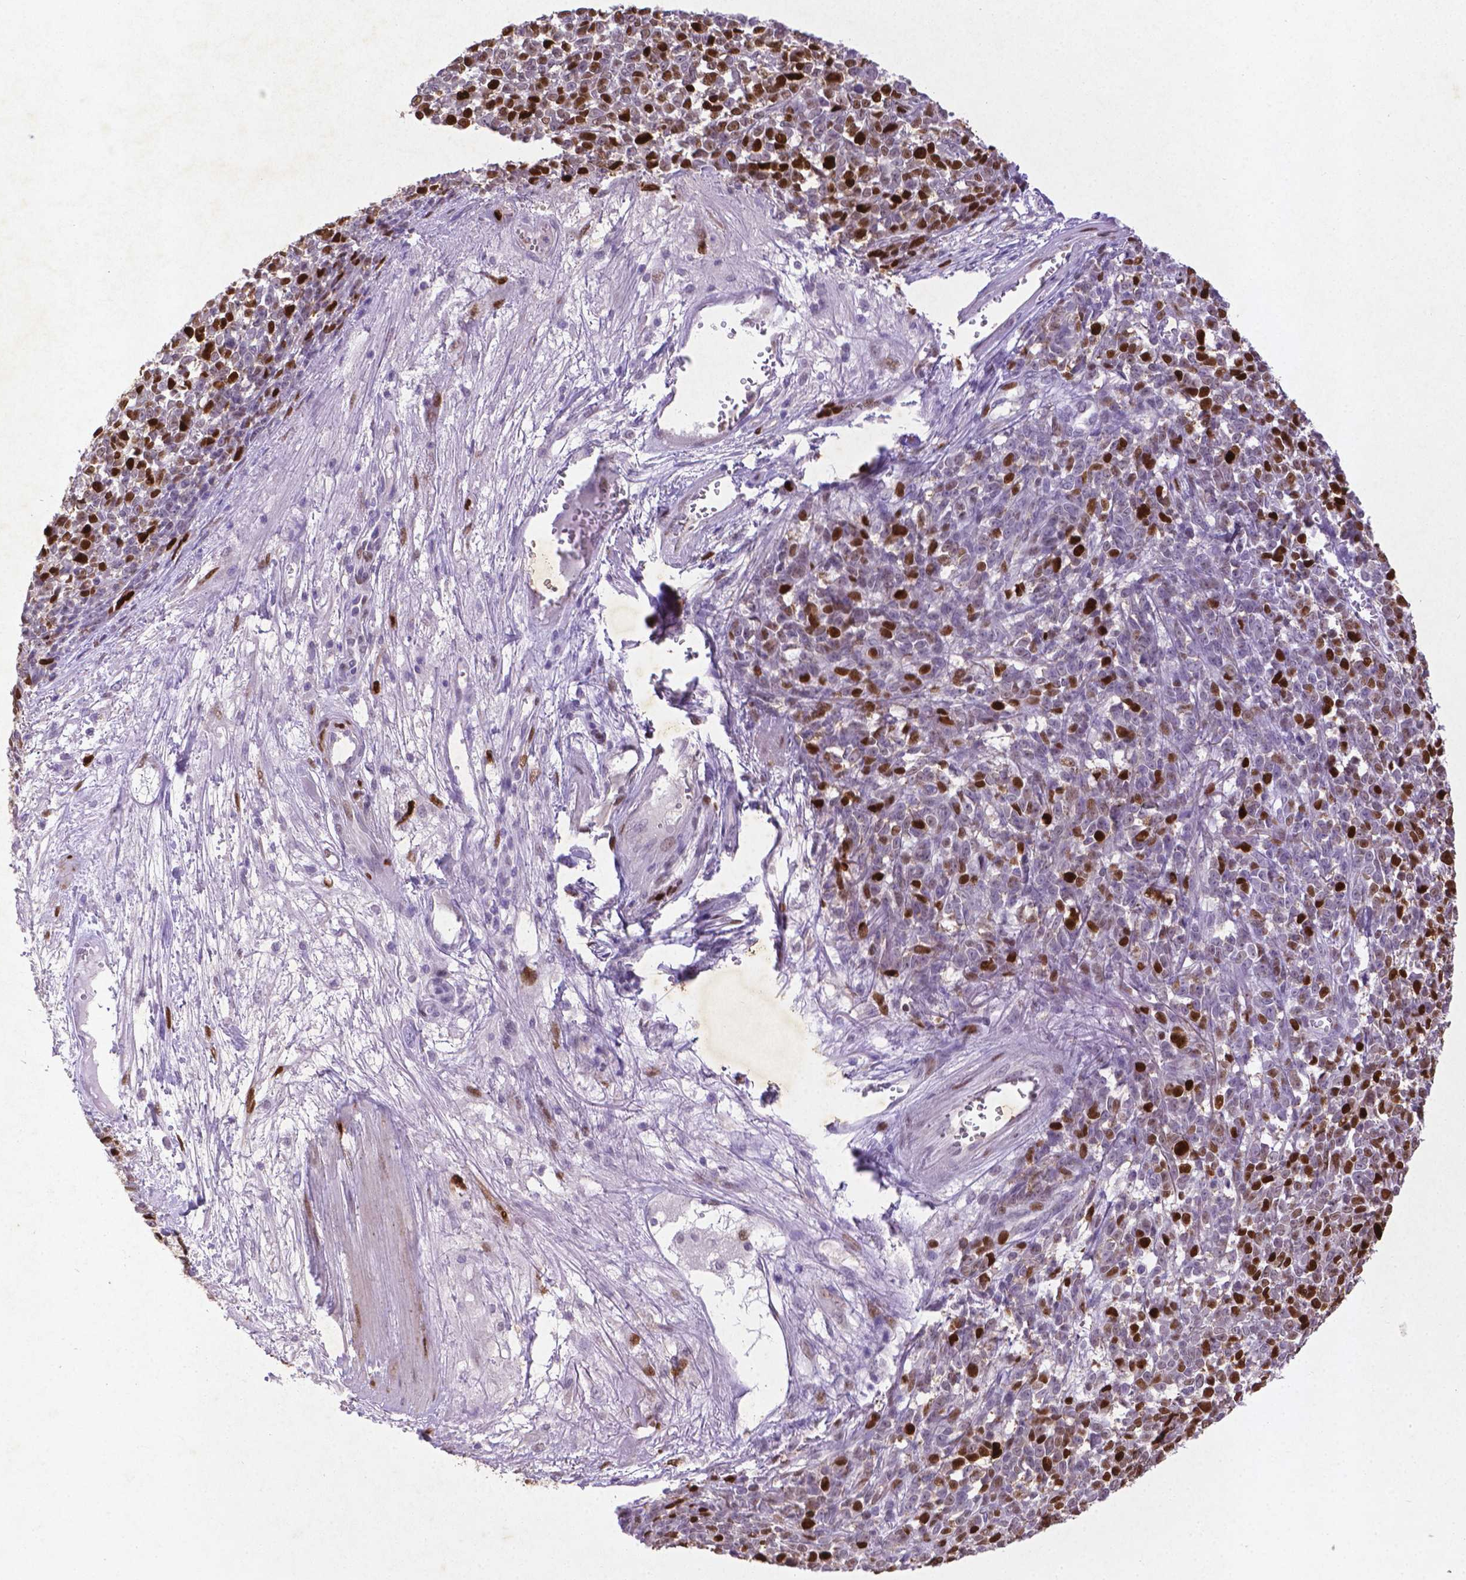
{"staining": {"intensity": "strong", "quantity": ">75%", "location": "nuclear"}, "tissue": "melanoma", "cell_type": "Tumor cells", "image_type": "cancer", "snomed": [{"axis": "morphology", "description": "Malignant melanoma, NOS"}, {"axis": "topography", "description": "Skin"}], "caption": "Melanoma was stained to show a protein in brown. There is high levels of strong nuclear positivity in approximately >75% of tumor cells.", "gene": "CDKN1A", "patient": {"sex": "female", "age": 95}}